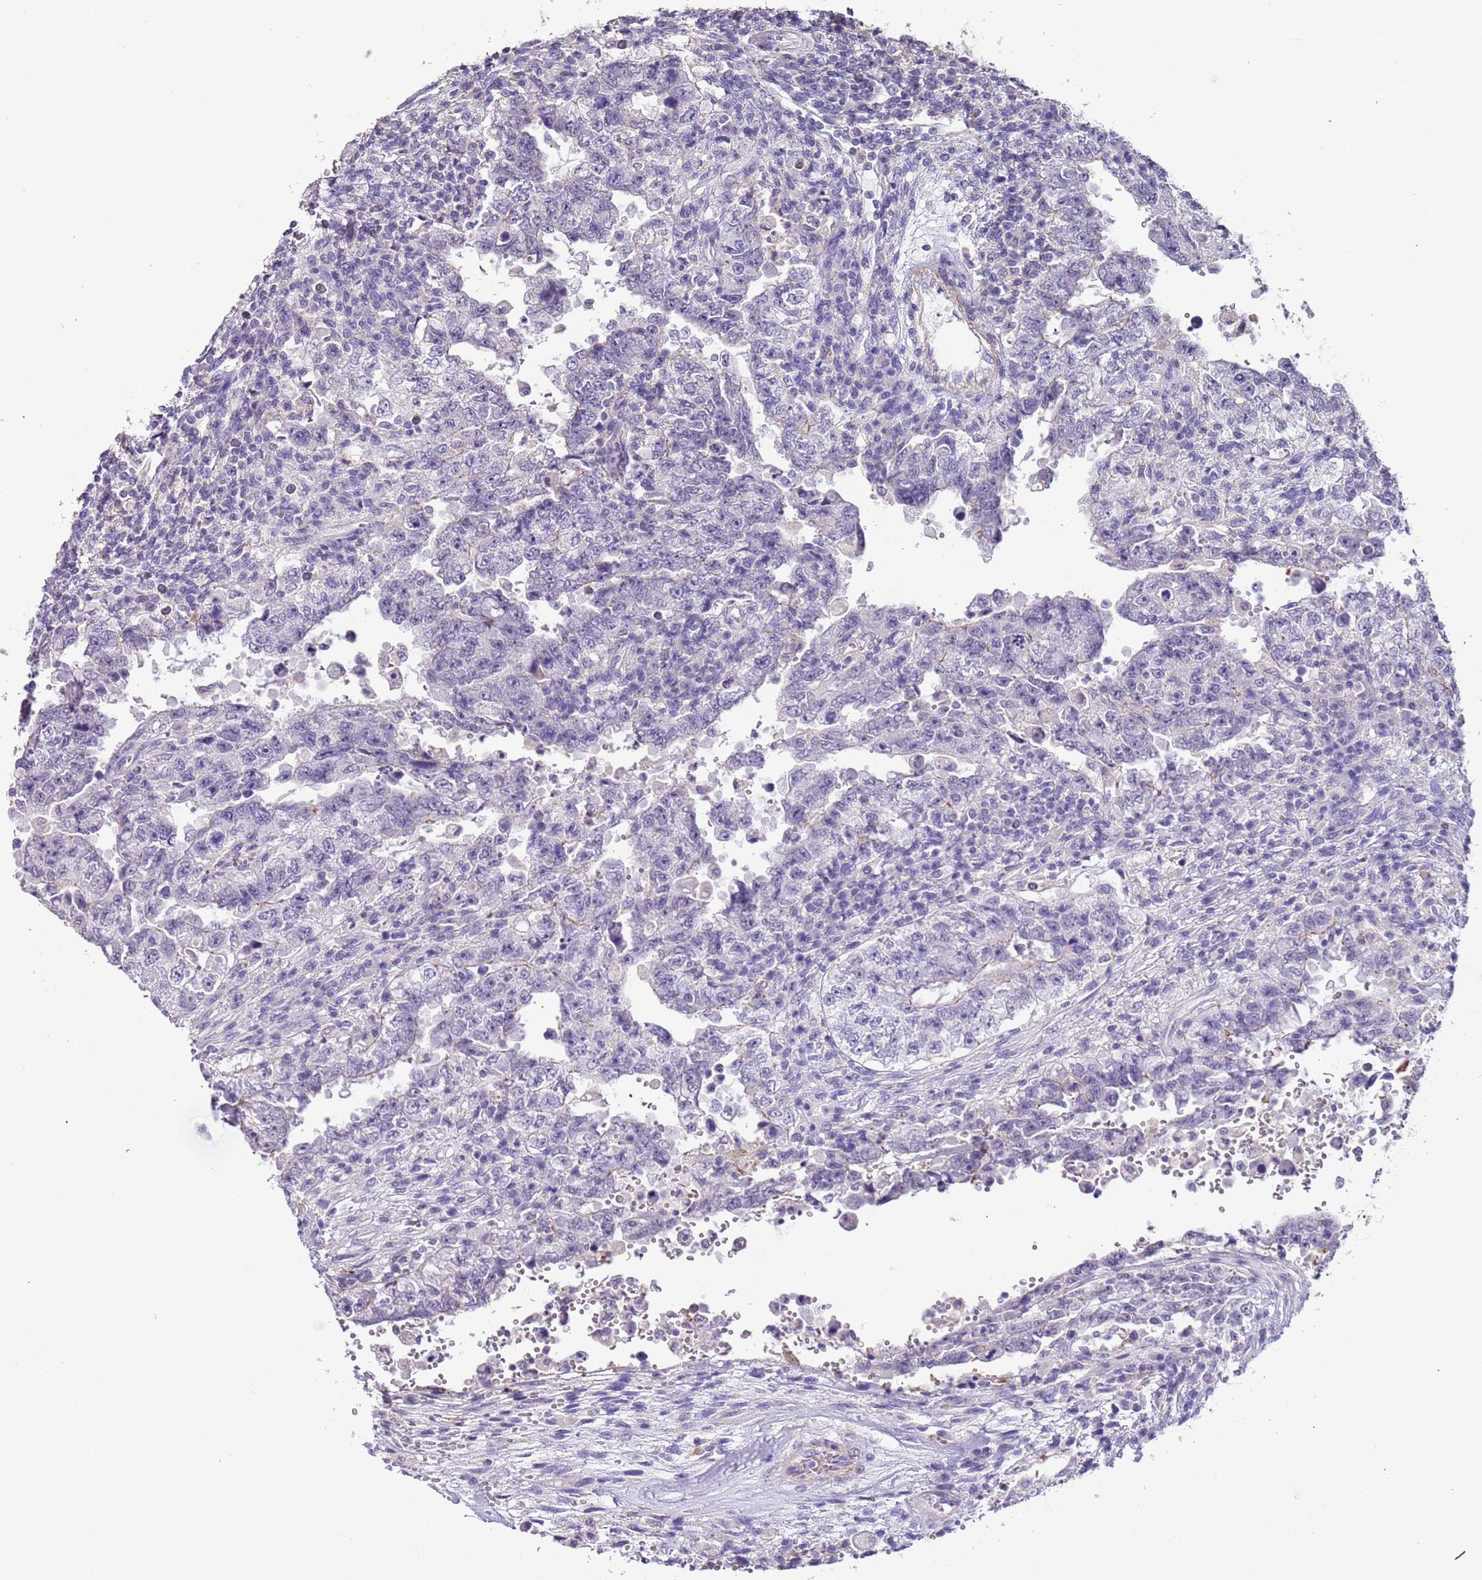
{"staining": {"intensity": "negative", "quantity": "none", "location": "none"}, "tissue": "testis cancer", "cell_type": "Tumor cells", "image_type": "cancer", "snomed": [{"axis": "morphology", "description": "Carcinoma, Embryonal, NOS"}, {"axis": "topography", "description": "Testis"}], "caption": "The immunohistochemistry (IHC) micrograph has no significant expression in tumor cells of embryonal carcinoma (testis) tissue.", "gene": "PCGF2", "patient": {"sex": "male", "age": 26}}